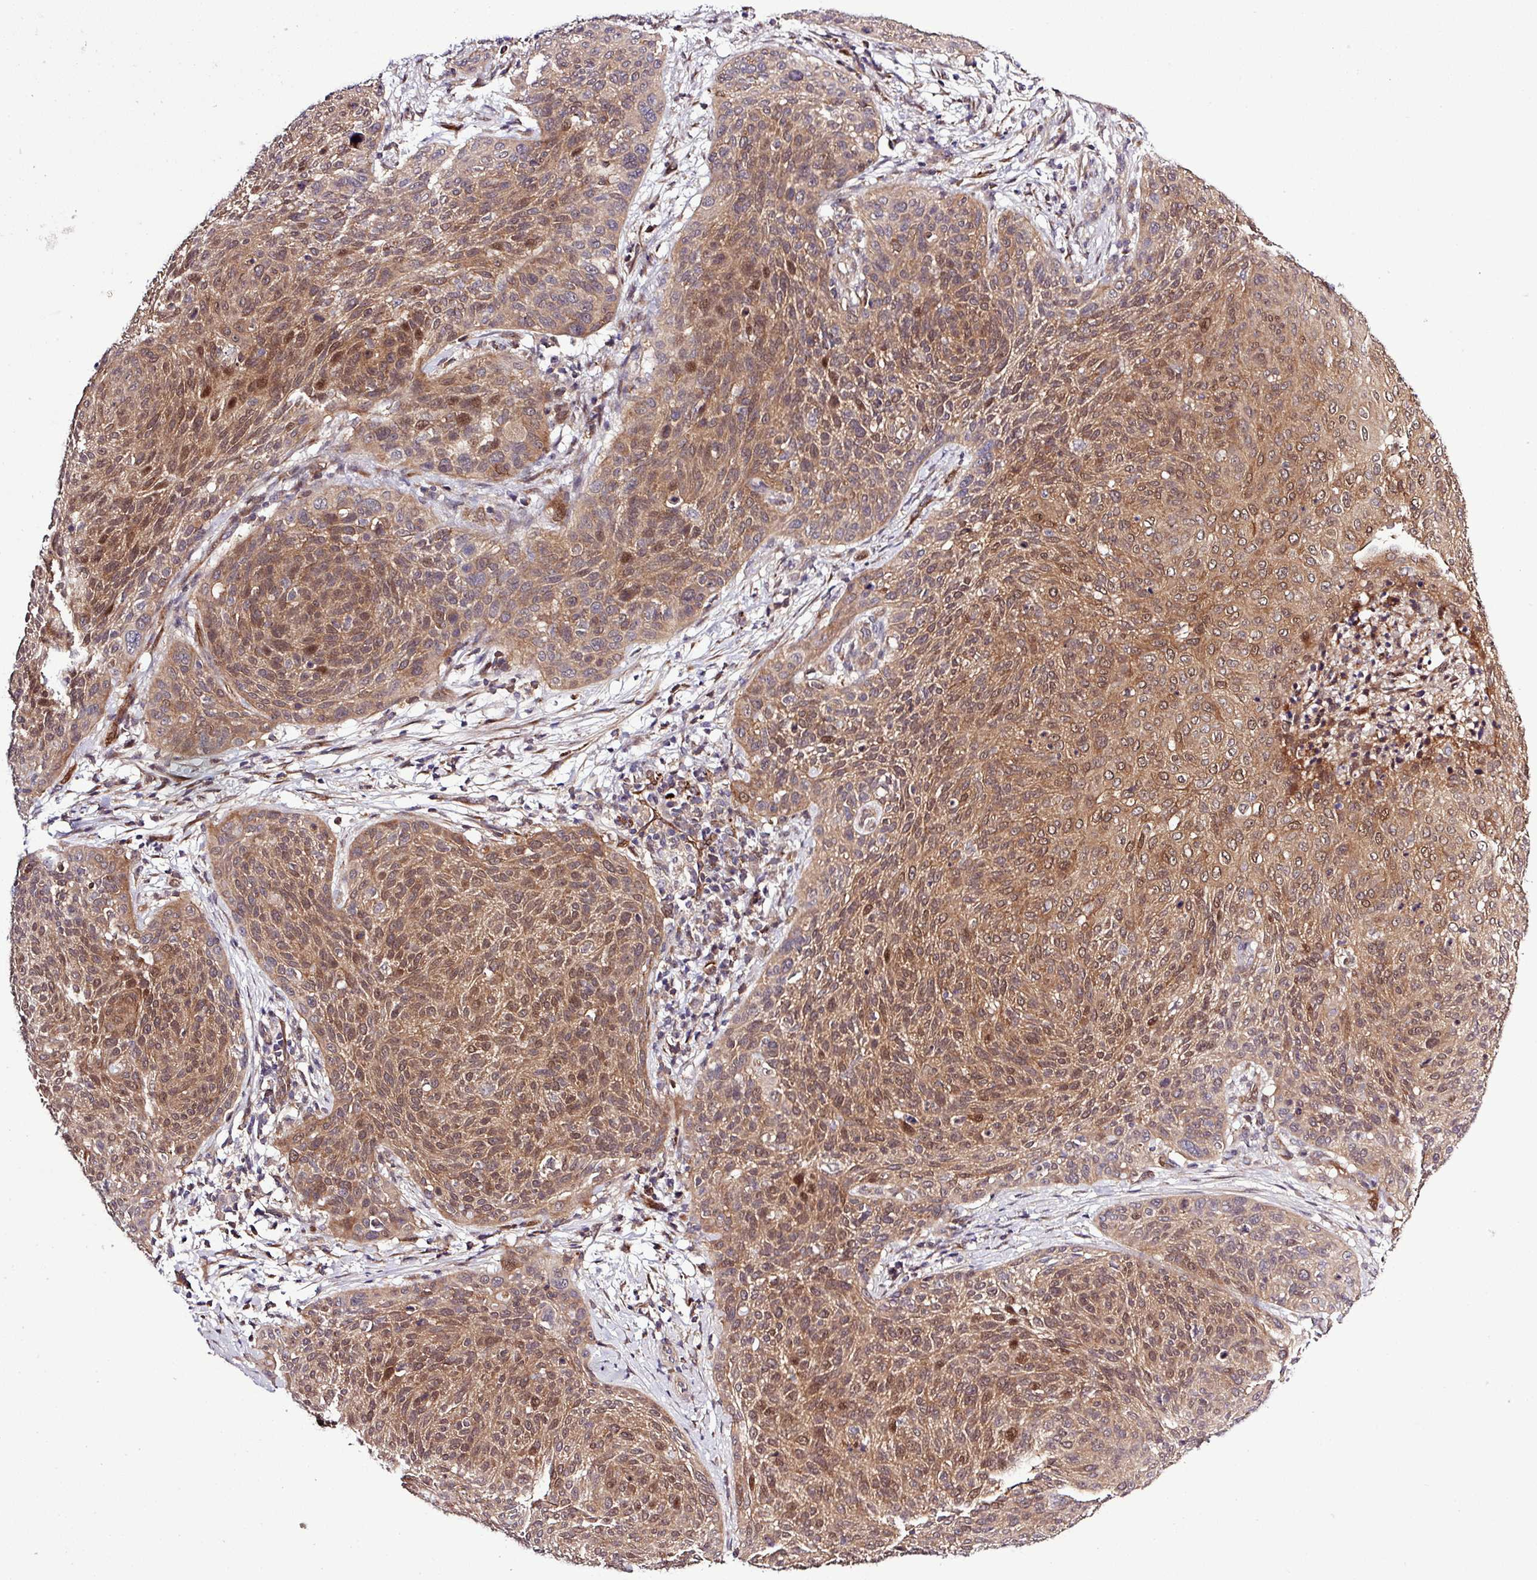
{"staining": {"intensity": "moderate", "quantity": ">75%", "location": "cytoplasmic/membranous,nuclear"}, "tissue": "cervical cancer", "cell_type": "Tumor cells", "image_type": "cancer", "snomed": [{"axis": "morphology", "description": "Squamous cell carcinoma, NOS"}, {"axis": "topography", "description": "Cervix"}], "caption": "This image displays IHC staining of human cervical squamous cell carcinoma, with medium moderate cytoplasmic/membranous and nuclear staining in about >75% of tumor cells.", "gene": "CARHSP1", "patient": {"sex": "female", "age": 31}}